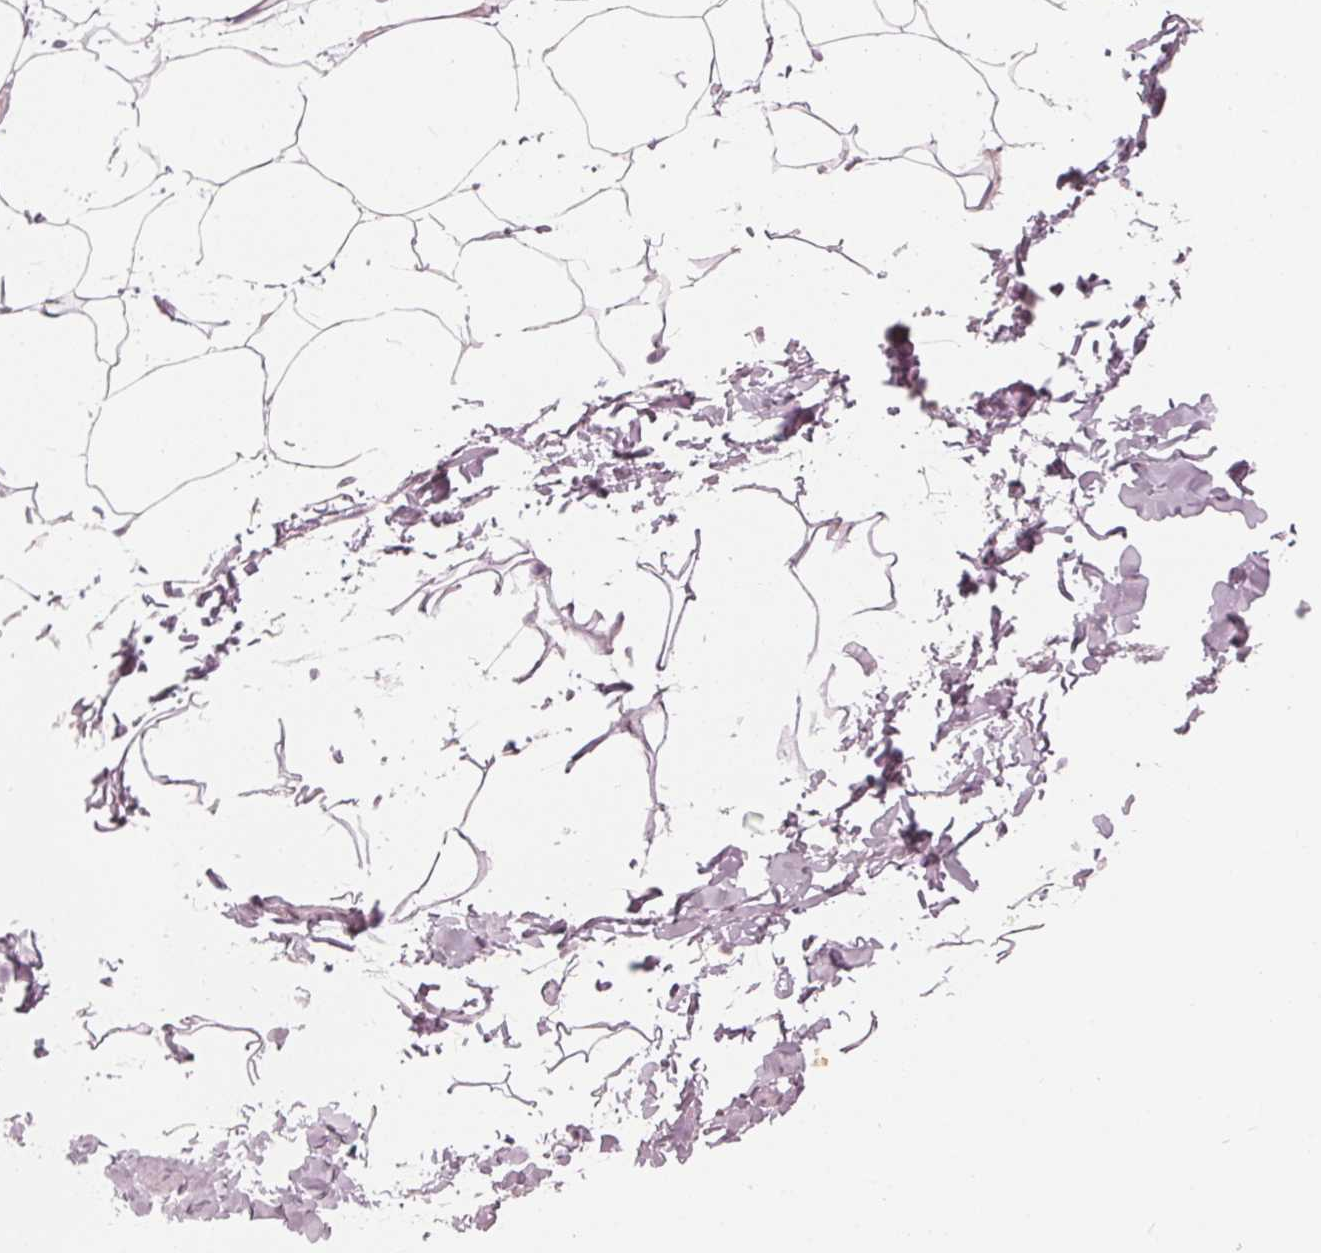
{"staining": {"intensity": "negative", "quantity": "none", "location": "none"}, "tissue": "adipose tissue", "cell_type": "Adipocytes", "image_type": "normal", "snomed": [{"axis": "morphology", "description": "Normal tissue, NOS"}, {"axis": "topography", "description": "Soft tissue"}, {"axis": "topography", "description": "Adipose tissue"}, {"axis": "topography", "description": "Vascular tissue"}, {"axis": "topography", "description": "Peripheral nerve tissue"}], "caption": "This is an immunohistochemistry (IHC) histopathology image of benign adipose tissue. There is no expression in adipocytes.", "gene": "SAT2", "patient": {"sex": "male", "age": 29}}